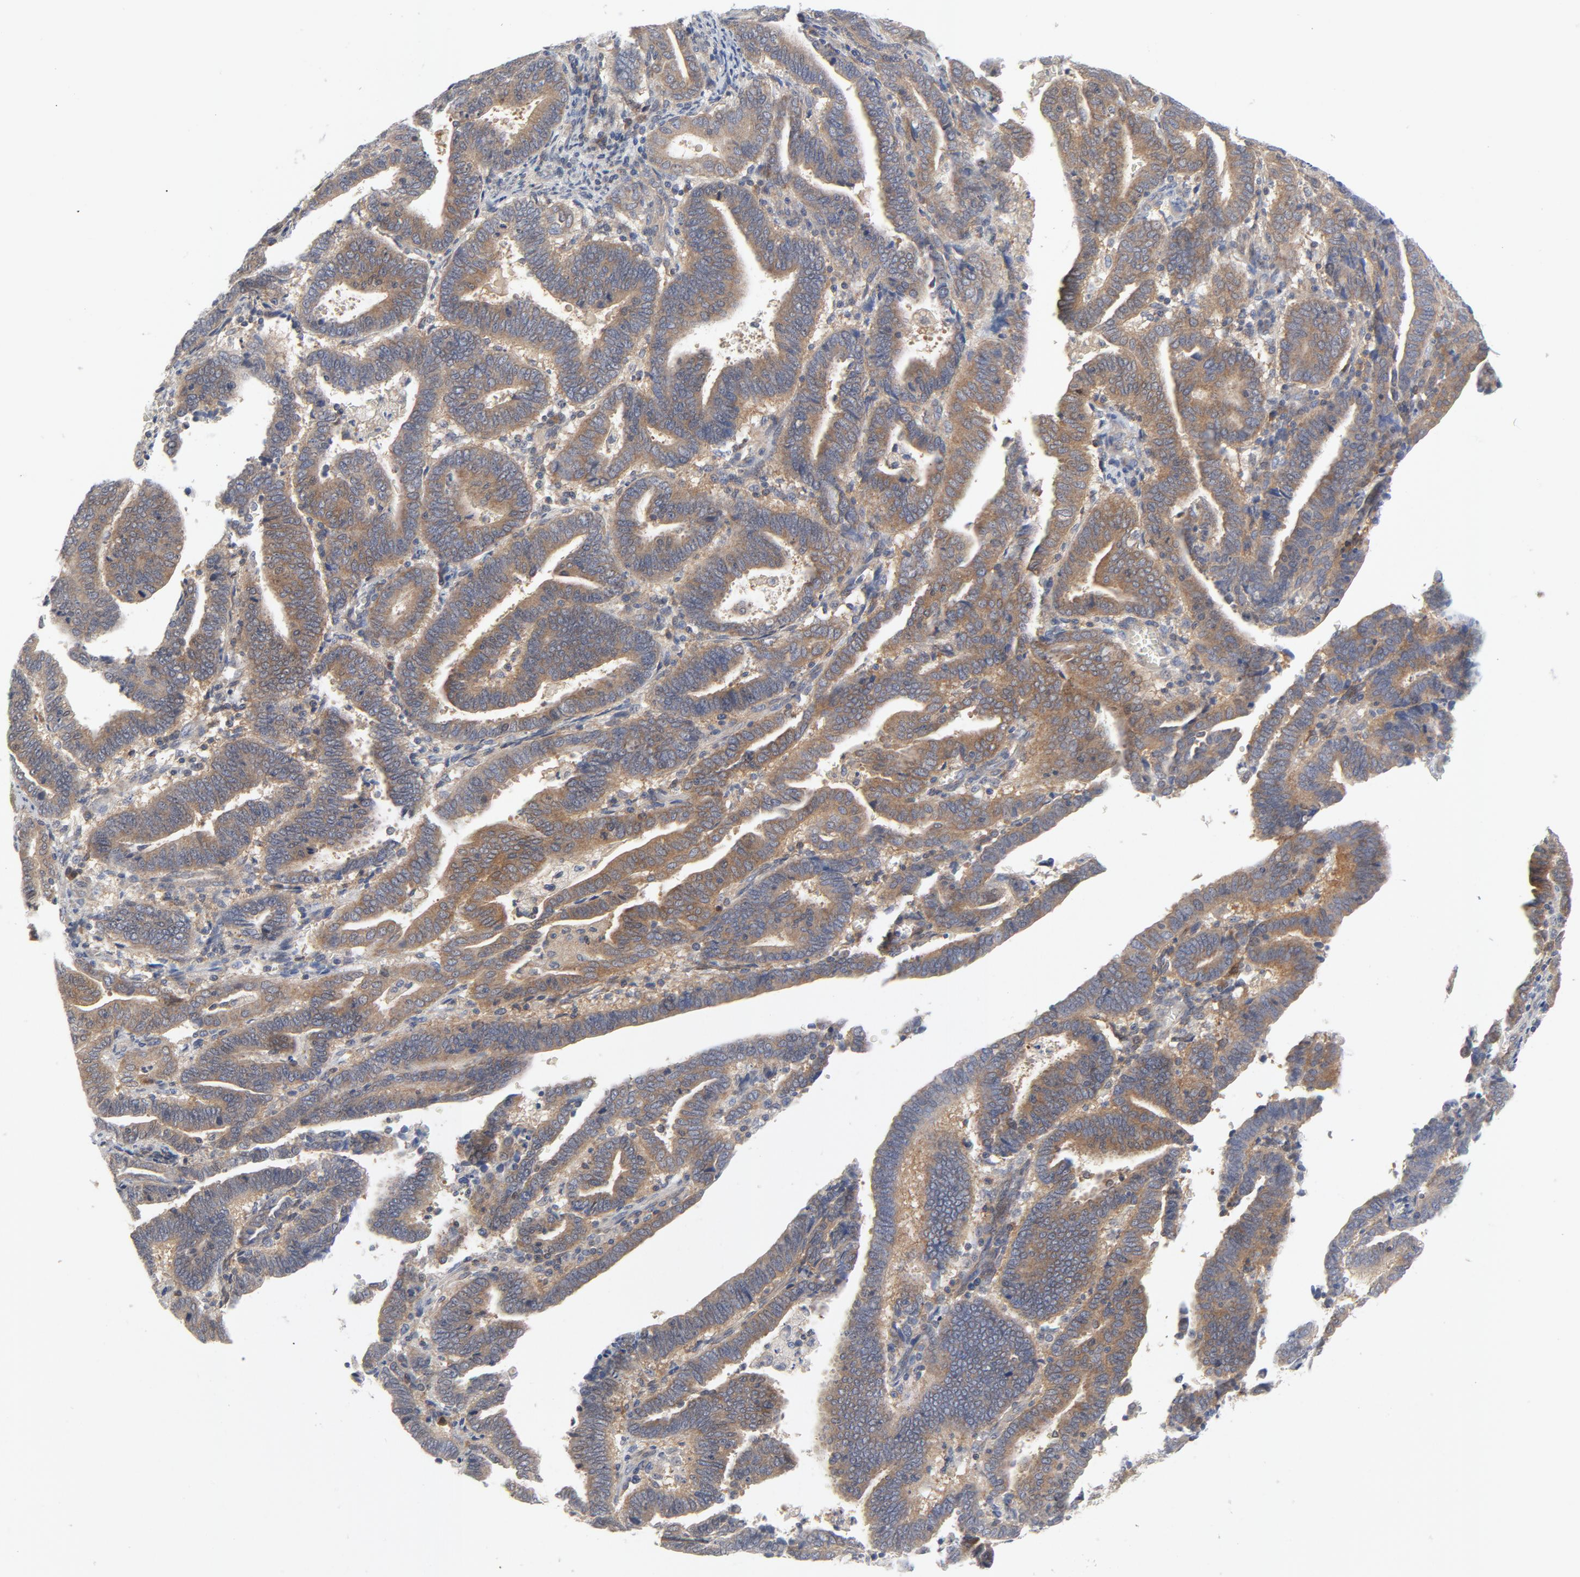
{"staining": {"intensity": "moderate", "quantity": ">75%", "location": "cytoplasmic/membranous"}, "tissue": "endometrial cancer", "cell_type": "Tumor cells", "image_type": "cancer", "snomed": [{"axis": "morphology", "description": "Adenocarcinoma, NOS"}, {"axis": "topography", "description": "Uterus"}], "caption": "Protein expression analysis of human adenocarcinoma (endometrial) reveals moderate cytoplasmic/membranous positivity in about >75% of tumor cells.", "gene": "BAD", "patient": {"sex": "female", "age": 83}}